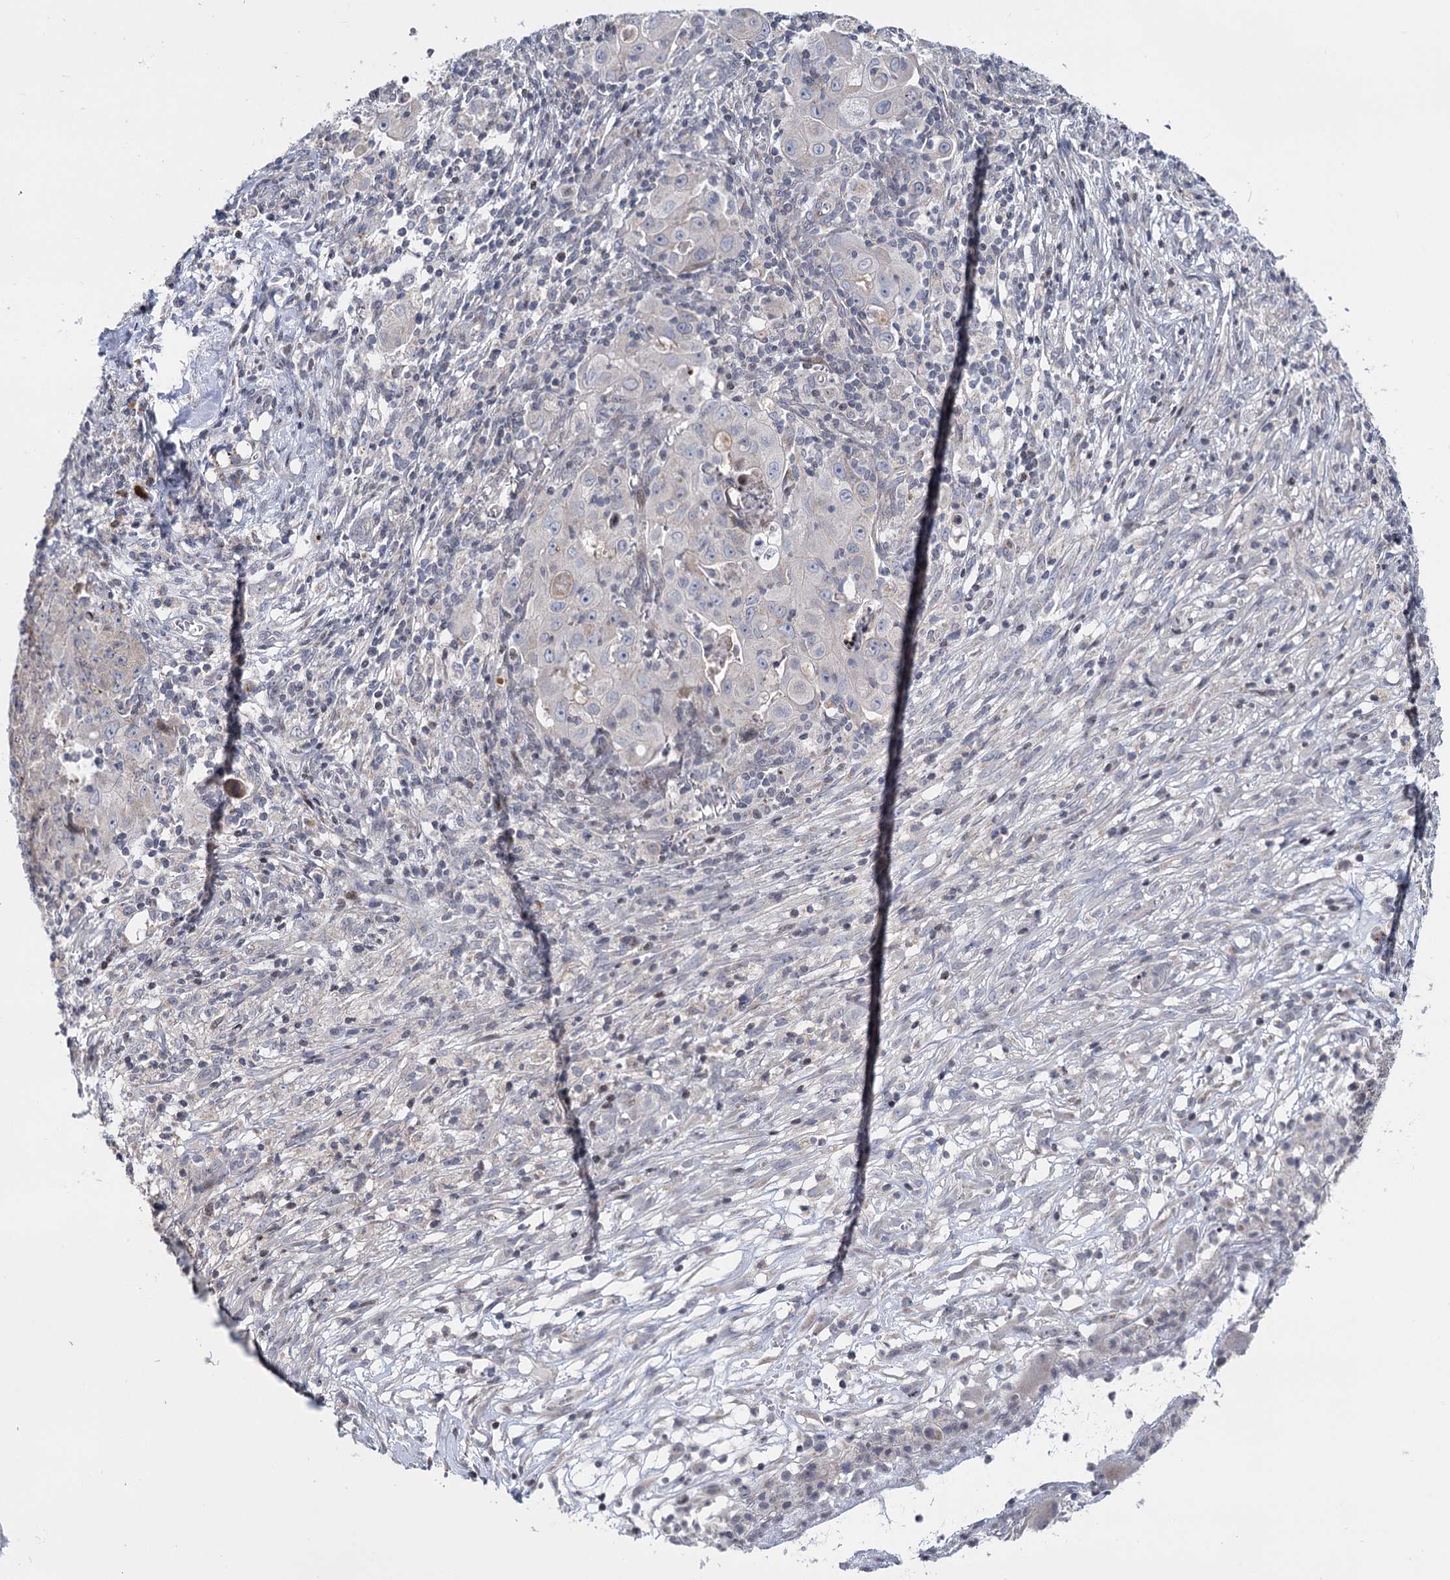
{"staining": {"intensity": "negative", "quantity": "none", "location": "none"}, "tissue": "ovarian cancer", "cell_type": "Tumor cells", "image_type": "cancer", "snomed": [{"axis": "morphology", "description": "Carcinoma, endometroid"}, {"axis": "topography", "description": "Ovary"}], "caption": "DAB immunohistochemical staining of ovarian endometroid carcinoma displays no significant staining in tumor cells.", "gene": "PTGR1", "patient": {"sex": "female", "age": 42}}